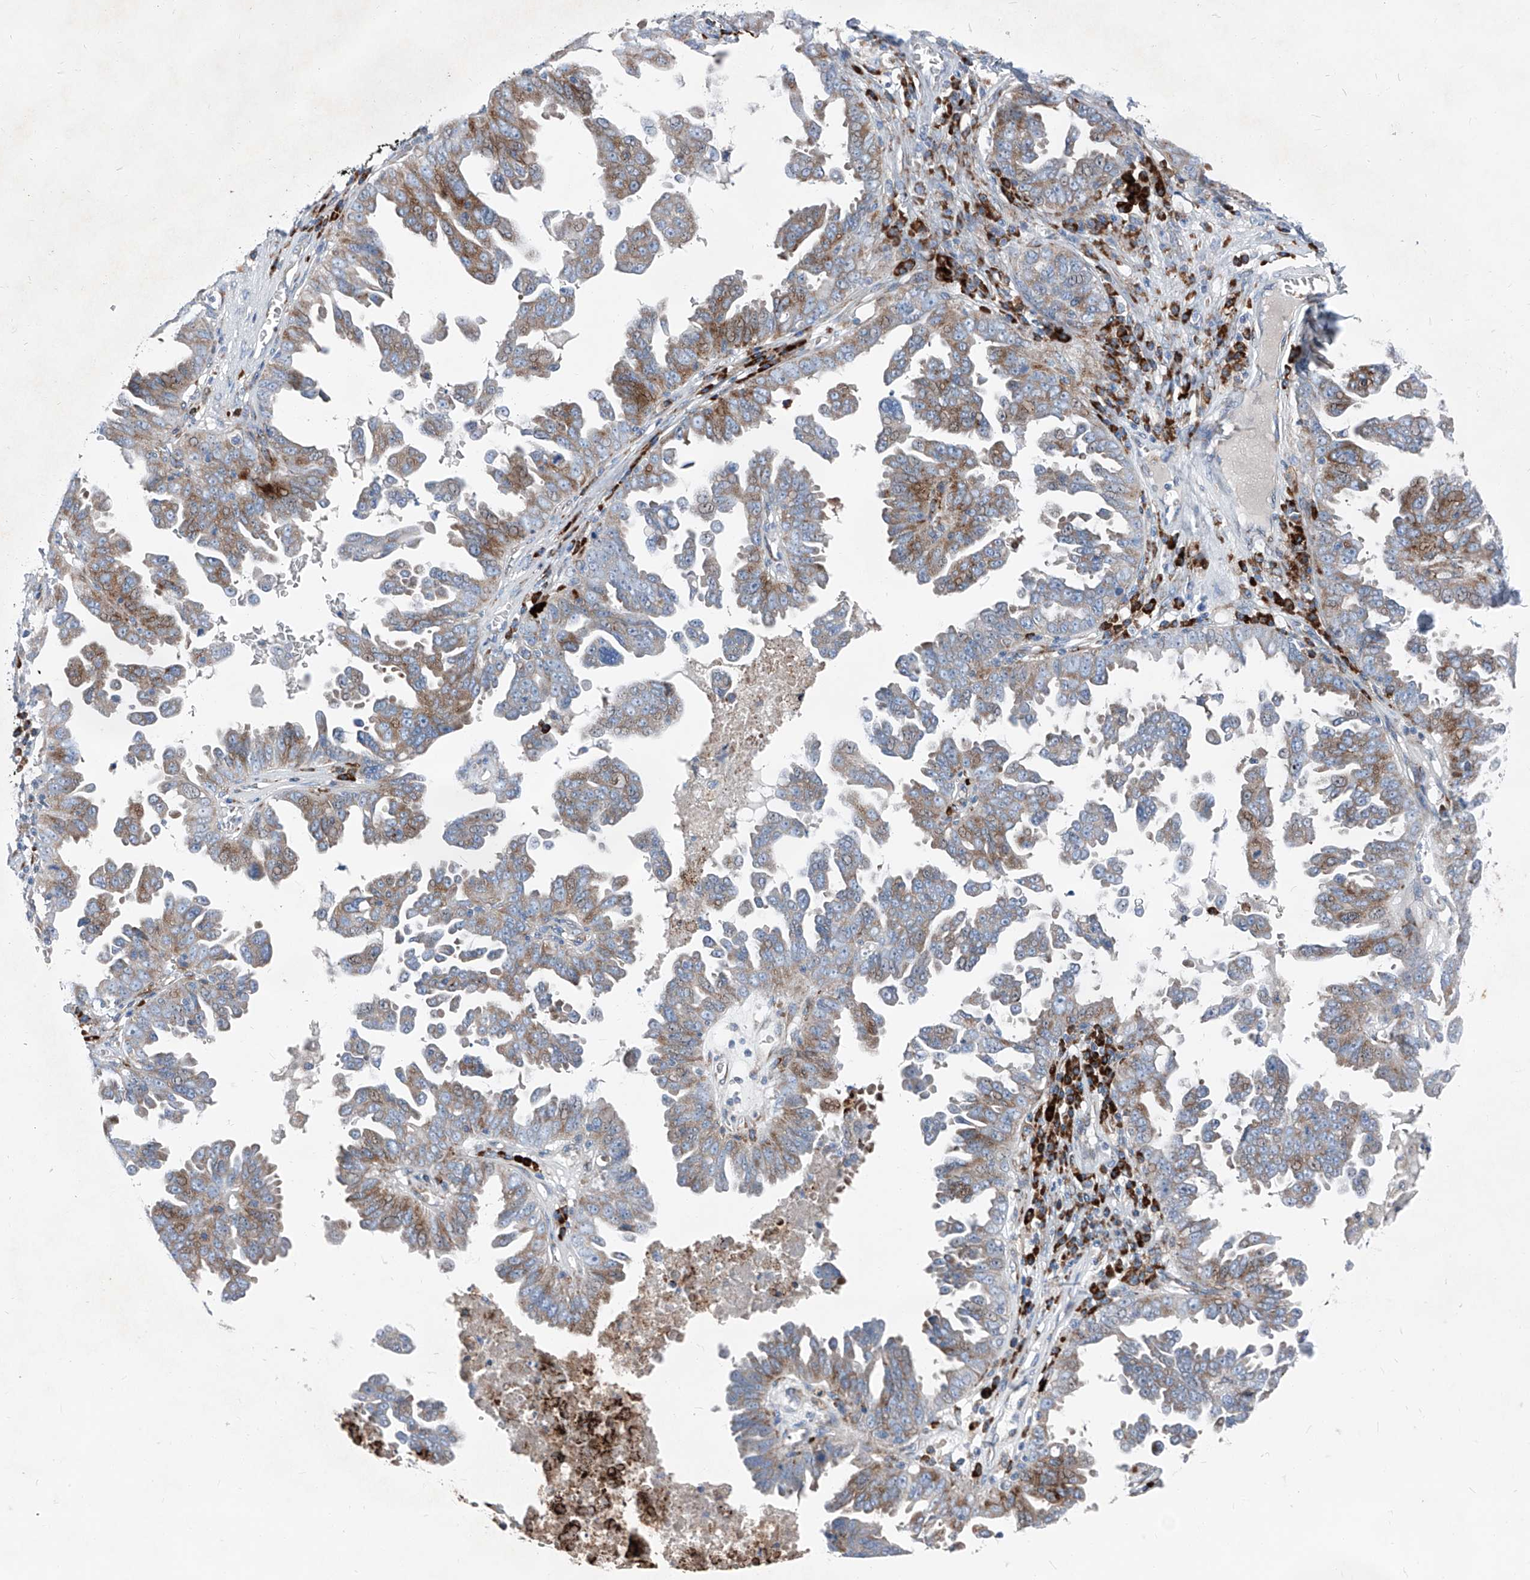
{"staining": {"intensity": "moderate", "quantity": "<25%", "location": "cytoplasmic/membranous"}, "tissue": "ovarian cancer", "cell_type": "Tumor cells", "image_type": "cancer", "snomed": [{"axis": "morphology", "description": "Carcinoma, endometroid"}, {"axis": "topography", "description": "Ovary"}], "caption": "There is low levels of moderate cytoplasmic/membranous staining in tumor cells of ovarian endometroid carcinoma, as demonstrated by immunohistochemical staining (brown color).", "gene": "IFI27", "patient": {"sex": "female", "age": 62}}